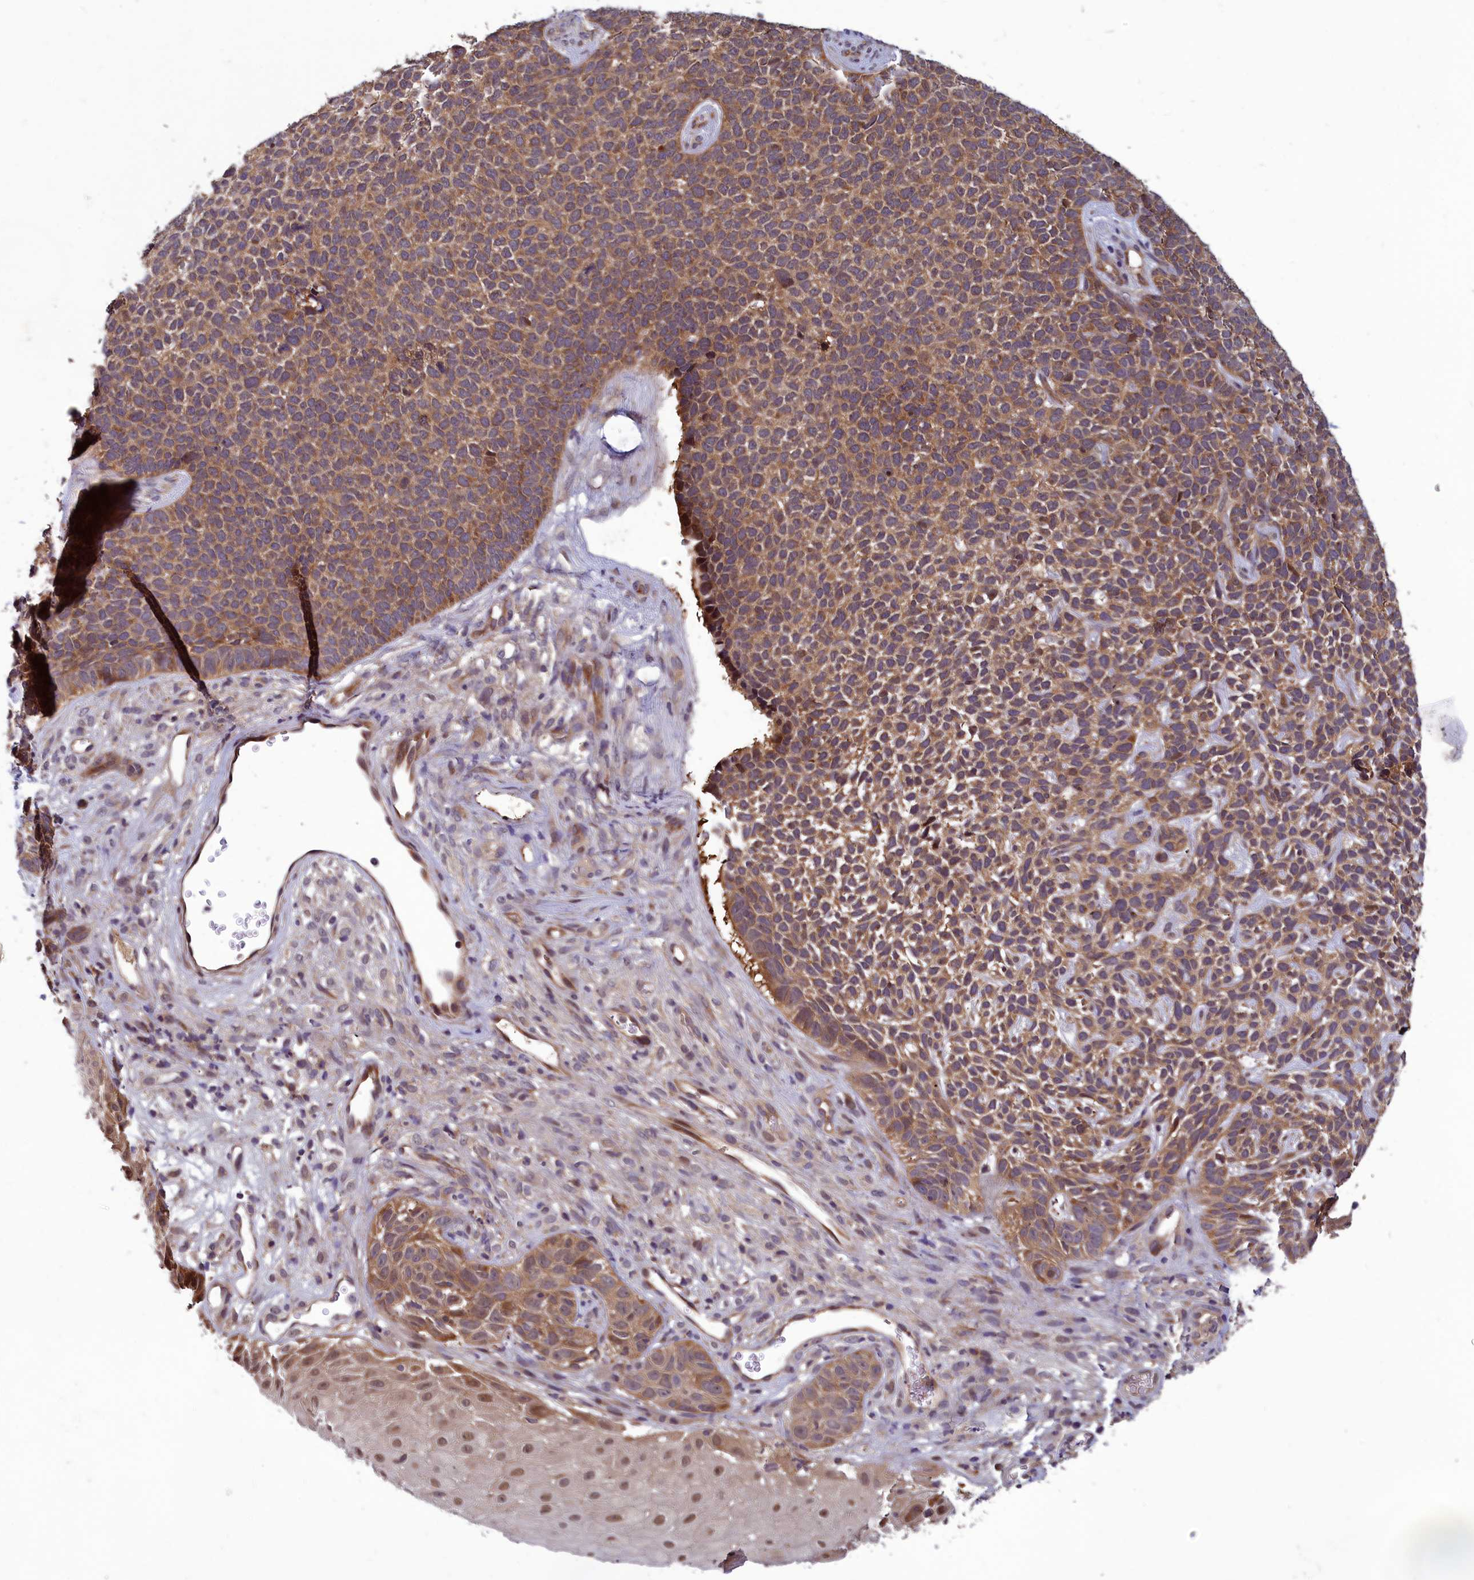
{"staining": {"intensity": "moderate", "quantity": ">75%", "location": "cytoplasmic/membranous"}, "tissue": "skin cancer", "cell_type": "Tumor cells", "image_type": "cancer", "snomed": [{"axis": "morphology", "description": "Basal cell carcinoma"}, {"axis": "topography", "description": "Skin"}], "caption": "The histopathology image exhibits staining of skin basal cell carcinoma, revealing moderate cytoplasmic/membranous protein expression (brown color) within tumor cells. The protein of interest is shown in brown color, while the nuclei are stained blue.", "gene": "CCDC15", "patient": {"sex": "female", "age": 84}}